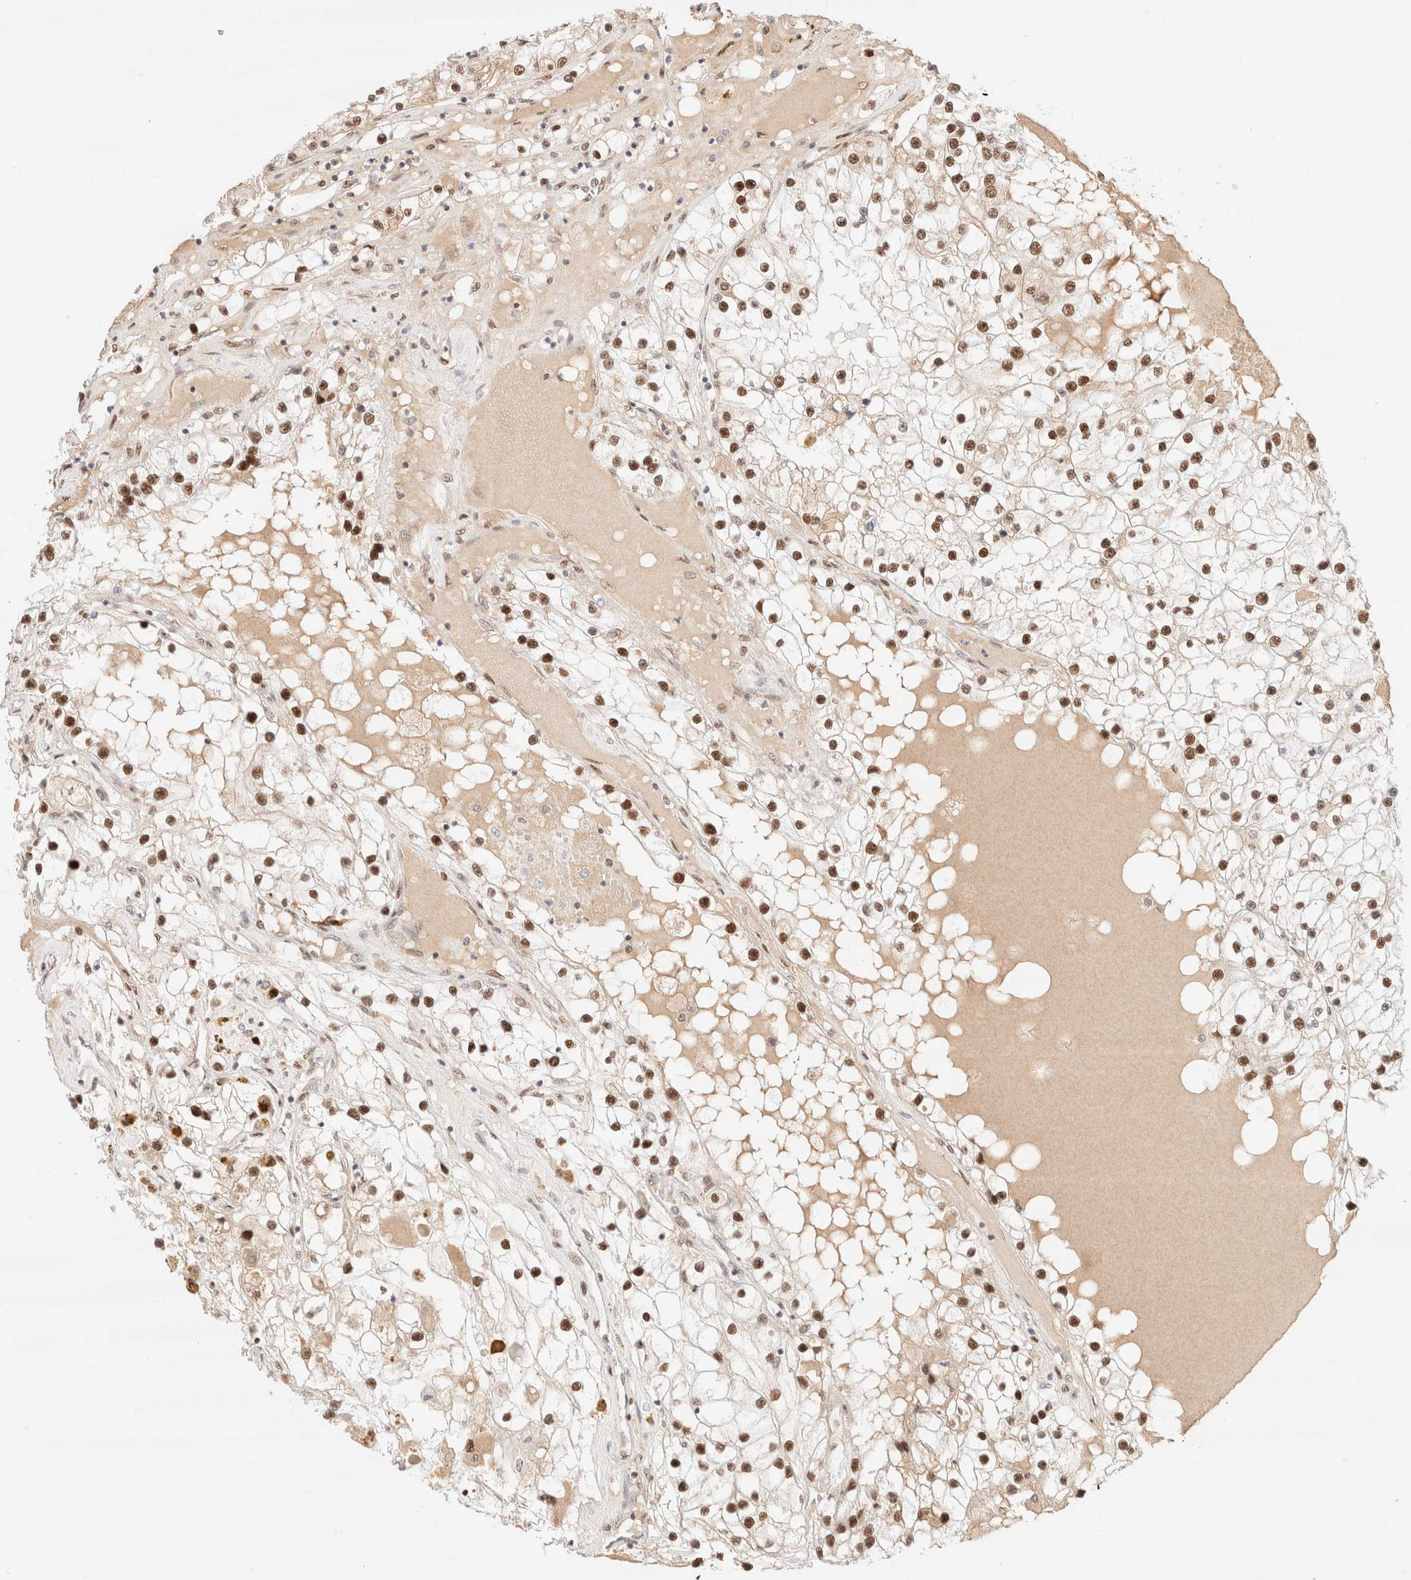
{"staining": {"intensity": "strong", "quantity": ">75%", "location": "nuclear"}, "tissue": "renal cancer", "cell_type": "Tumor cells", "image_type": "cancer", "snomed": [{"axis": "morphology", "description": "Adenocarcinoma, NOS"}, {"axis": "topography", "description": "Kidney"}], "caption": "Renal cancer stained with a brown dye shows strong nuclear positive expression in approximately >75% of tumor cells.", "gene": "CIC", "patient": {"sex": "male", "age": 68}}